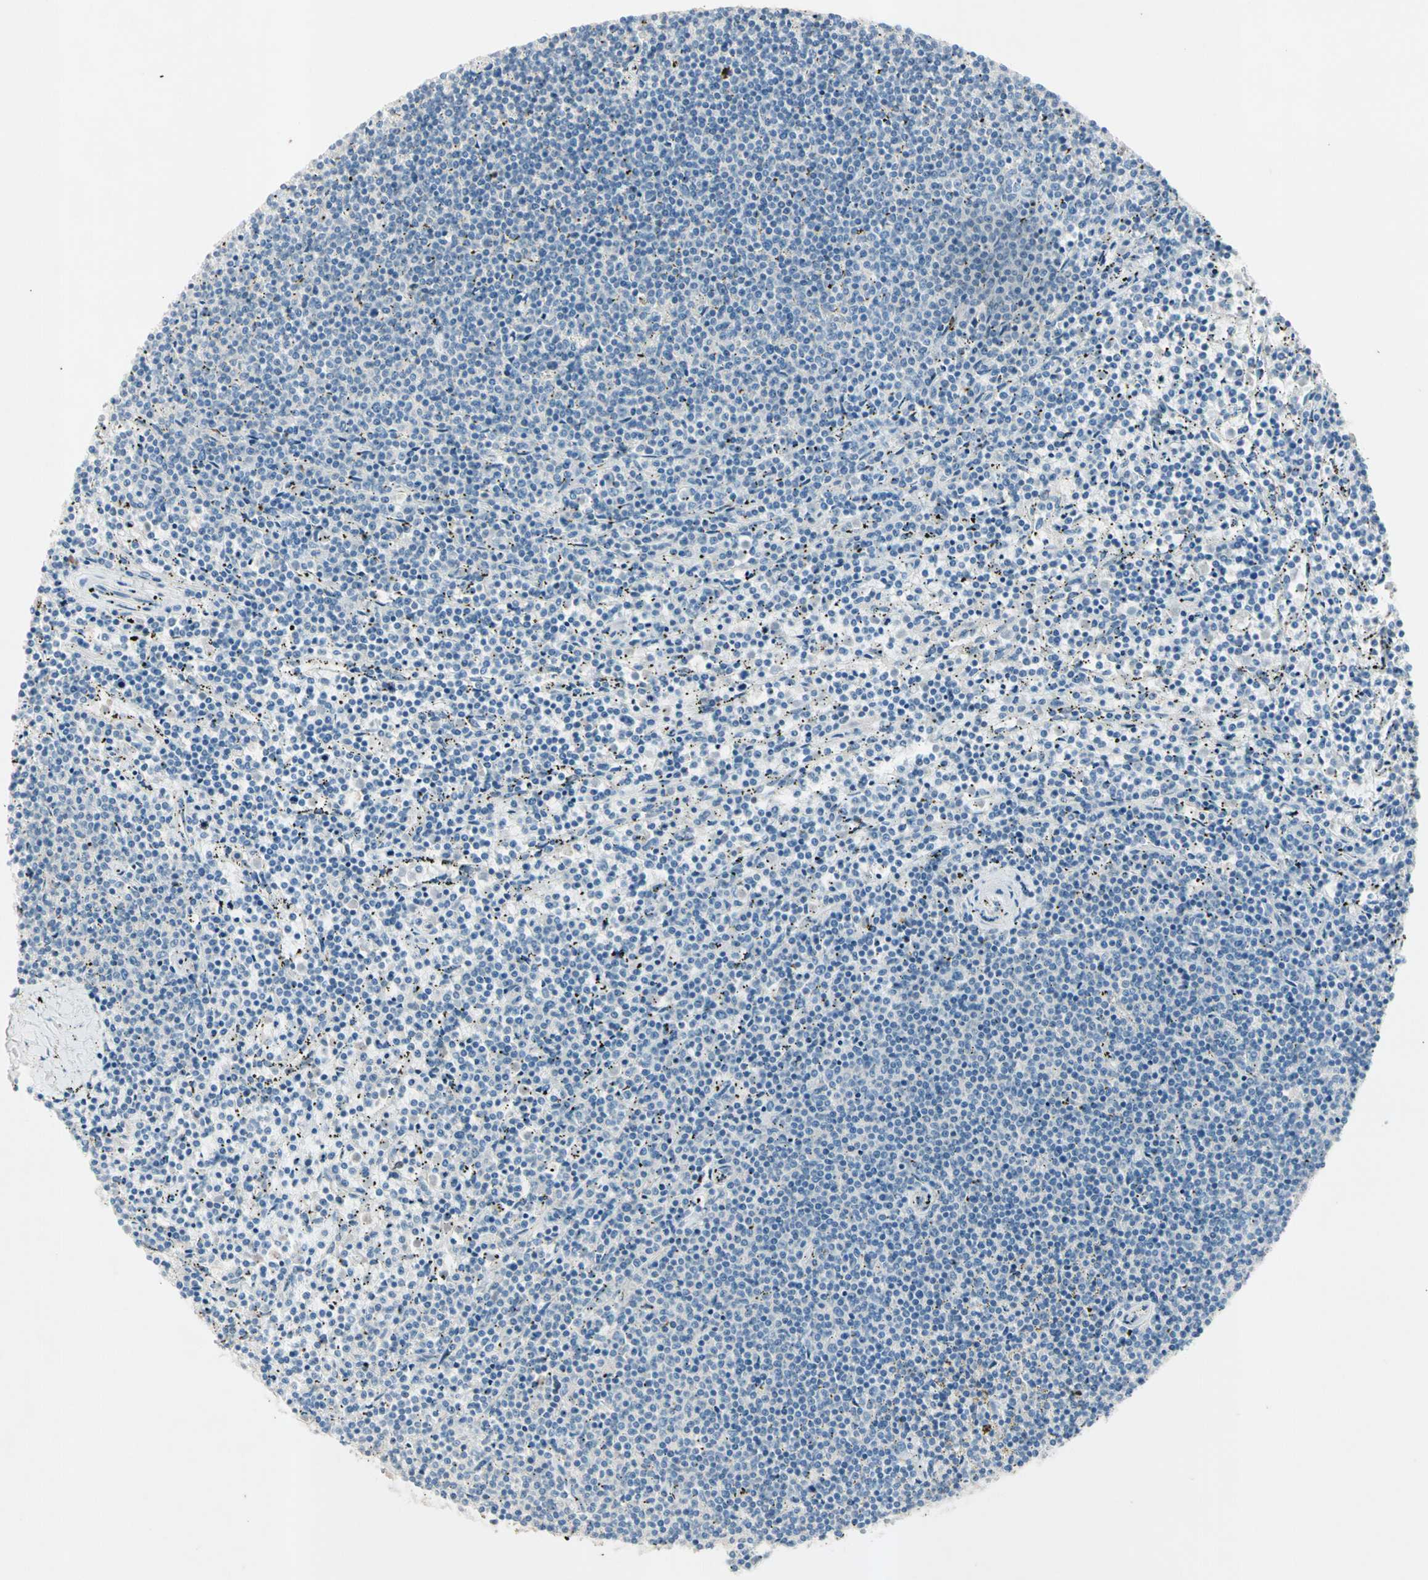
{"staining": {"intensity": "negative", "quantity": "none", "location": "none"}, "tissue": "lymphoma", "cell_type": "Tumor cells", "image_type": "cancer", "snomed": [{"axis": "morphology", "description": "Malignant lymphoma, non-Hodgkin's type, Low grade"}, {"axis": "topography", "description": "Spleen"}], "caption": "A micrograph of human malignant lymphoma, non-Hodgkin's type (low-grade) is negative for staining in tumor cells.", "gene": "SERPIND1", "patient": {"sex": "female", "age": 50}}